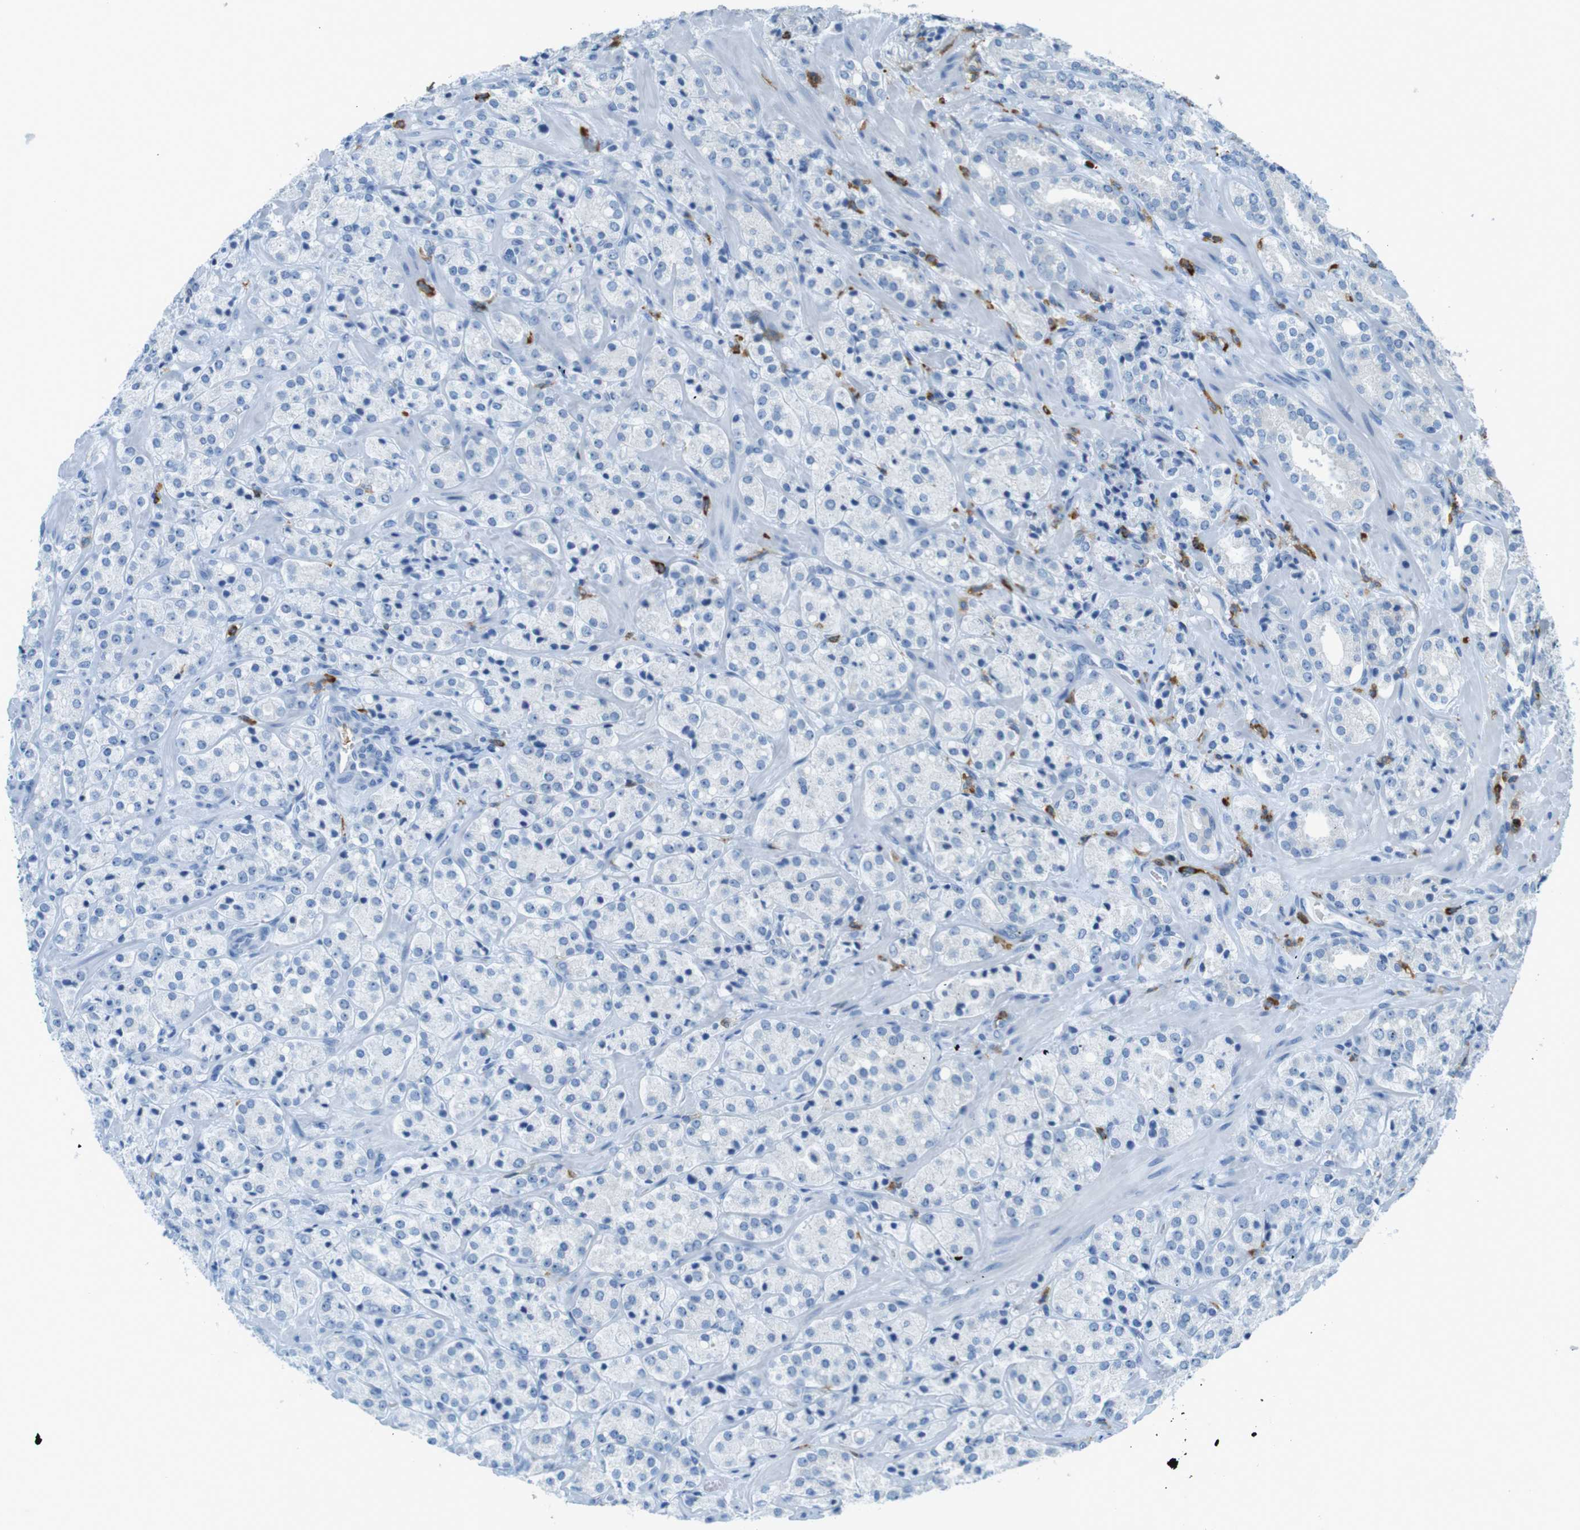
{"staining": {"intensity": "negative", "quantity": "none", "location": "none"}, "tissue": "prostate cancer", "cell_type": "Tumor cells", "image_type": "cancer", "snomed": [{"axis": "morphology", "description": "Adenocarcinoma, High grade"}, {"axis": "topography", "description": "Prostate"}], "caption": "Tumor cells are negative for protein expression in human prostate cancer.", "gene": "MCEMP1", "patient": {"sex": "male", "age": 64}}